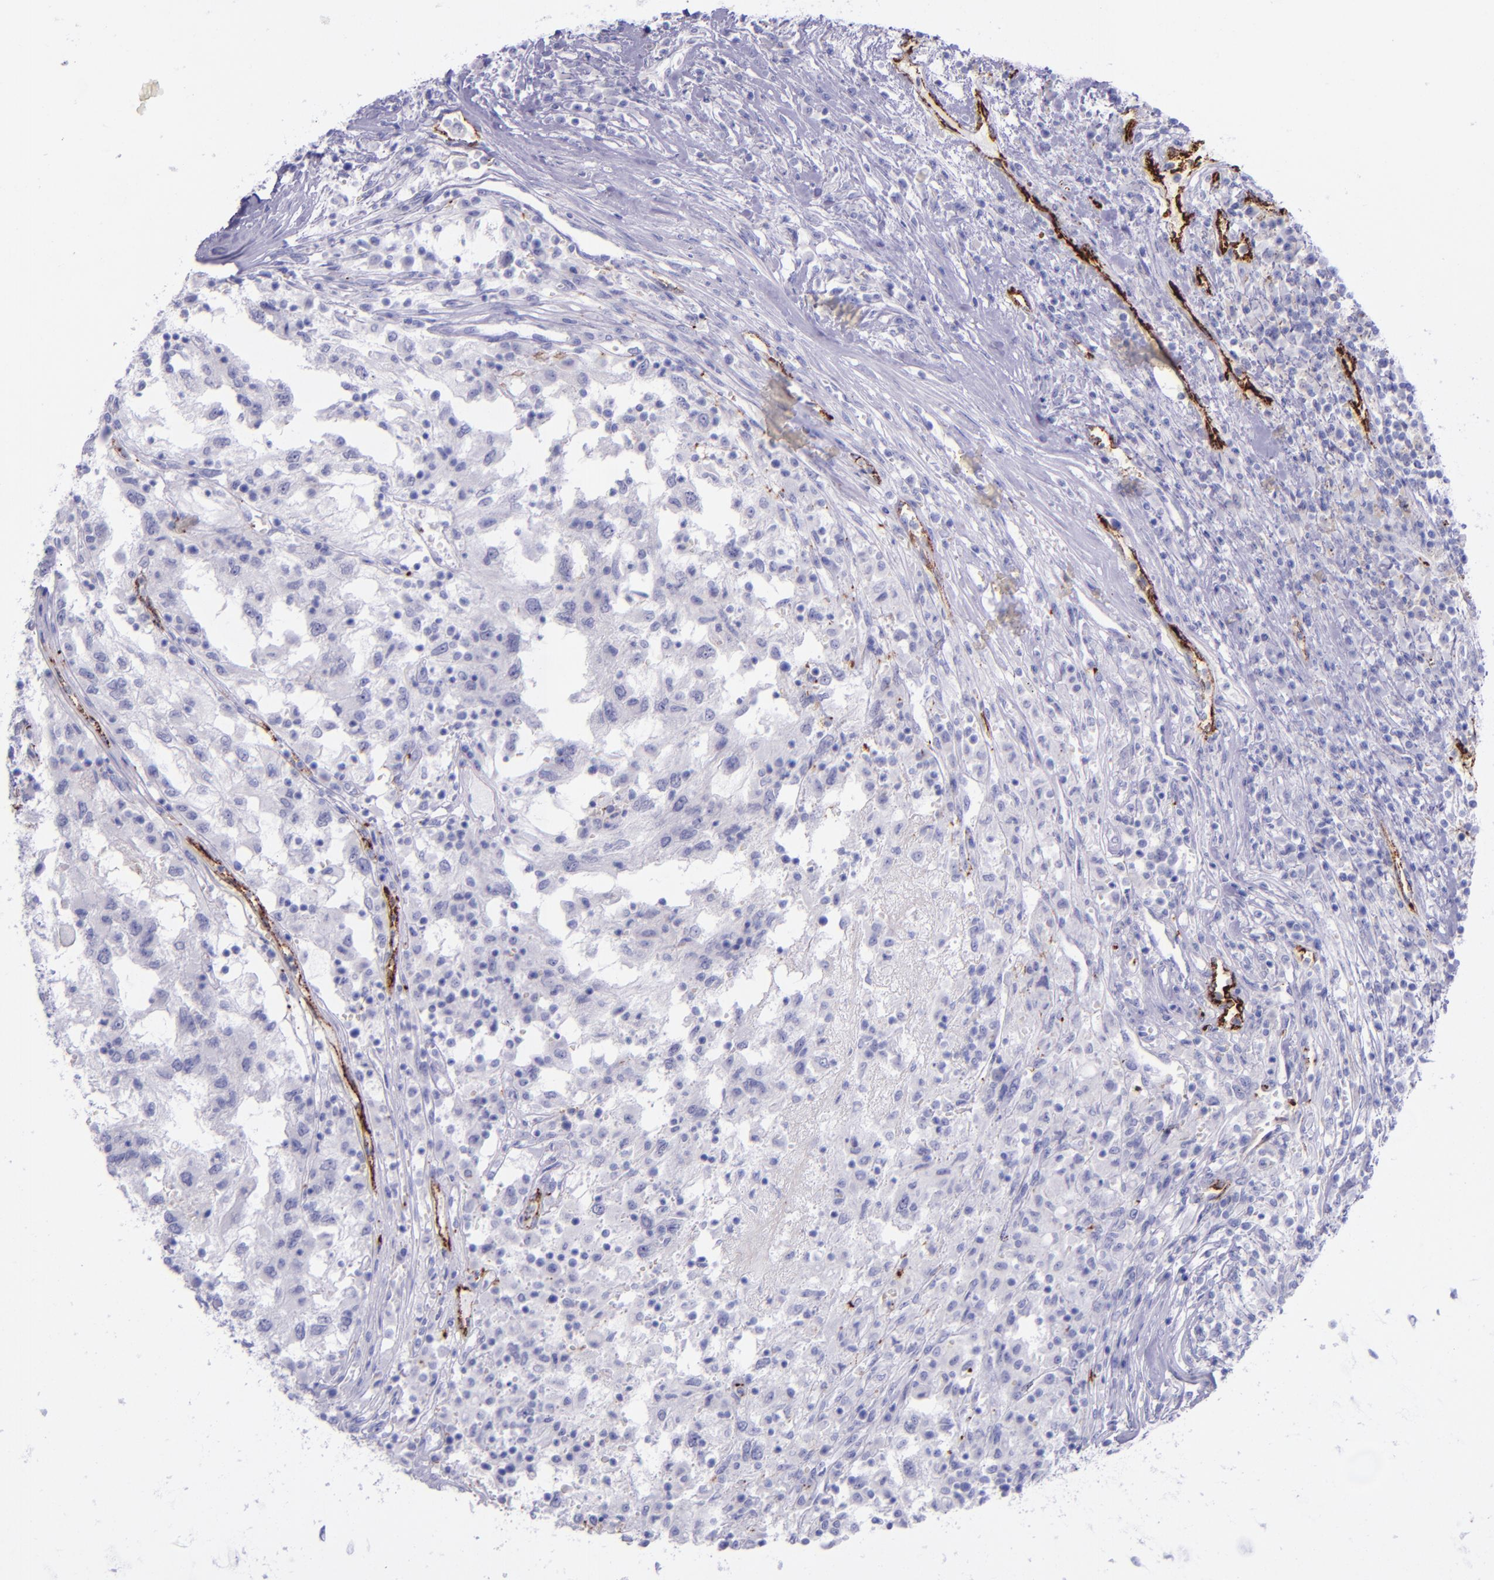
{"staining": {"intensity": "negative", "quantity": "none", "location": "none"}, "tissue": "renal cancer", "cell_type": "Tumor cells", "image_type": "cancer", "snomed": [{"axis": "morphology", "description": "Normal tissue, NOS"}, {"axis": "morphology", "description": "Adenocarcinoma, NOS"}, {"axis": "topography", "description": "Kidney"}], "caption": "This is an IHC image of renal adenocarcinoma. There is no positivity in tumor cells.", "gene": "SELE", "patient": {"sex": "male", "age": 71}}